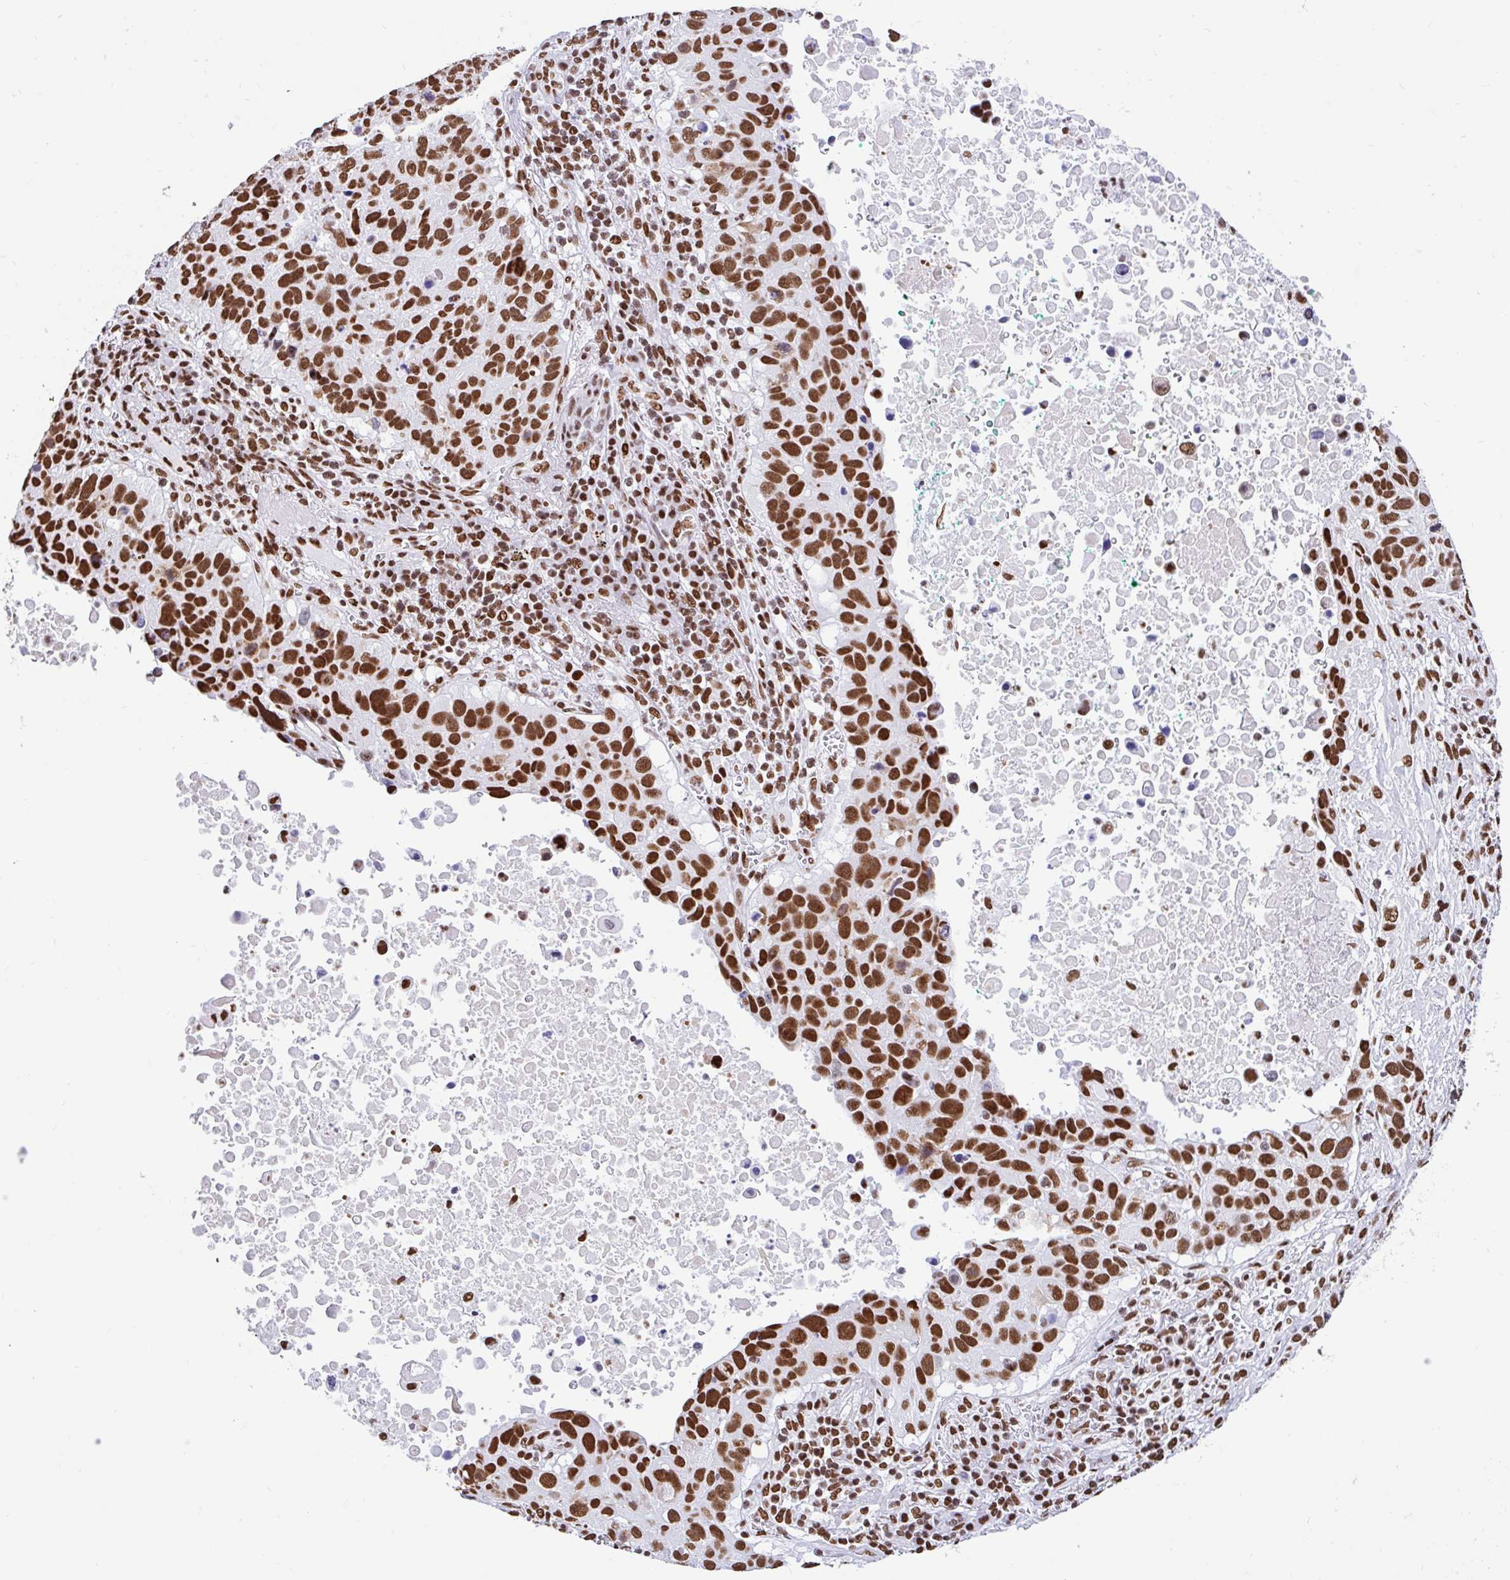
{"staining": {"intensity": "strong", "quantity": ">75%", "location": "nuclear"}, "tissue": "lung cancer", "cell_type": "Tumor cells", "image_type": "cancer", "snomed": [{"axis": "morphology", "description": "Squamous cell carcinoma, NOS"}, {"axis": "topography", "description": "Lung"}], "caption": "Immunohistochemistry (IHC) image of lung cancer stained for a protein (brown), which reveals high levels of strong nuclear positivity in approximately >75% of tumor cells.", "gene": "KHDRBS1", "patient": {"sex": "male", "age": 66}}